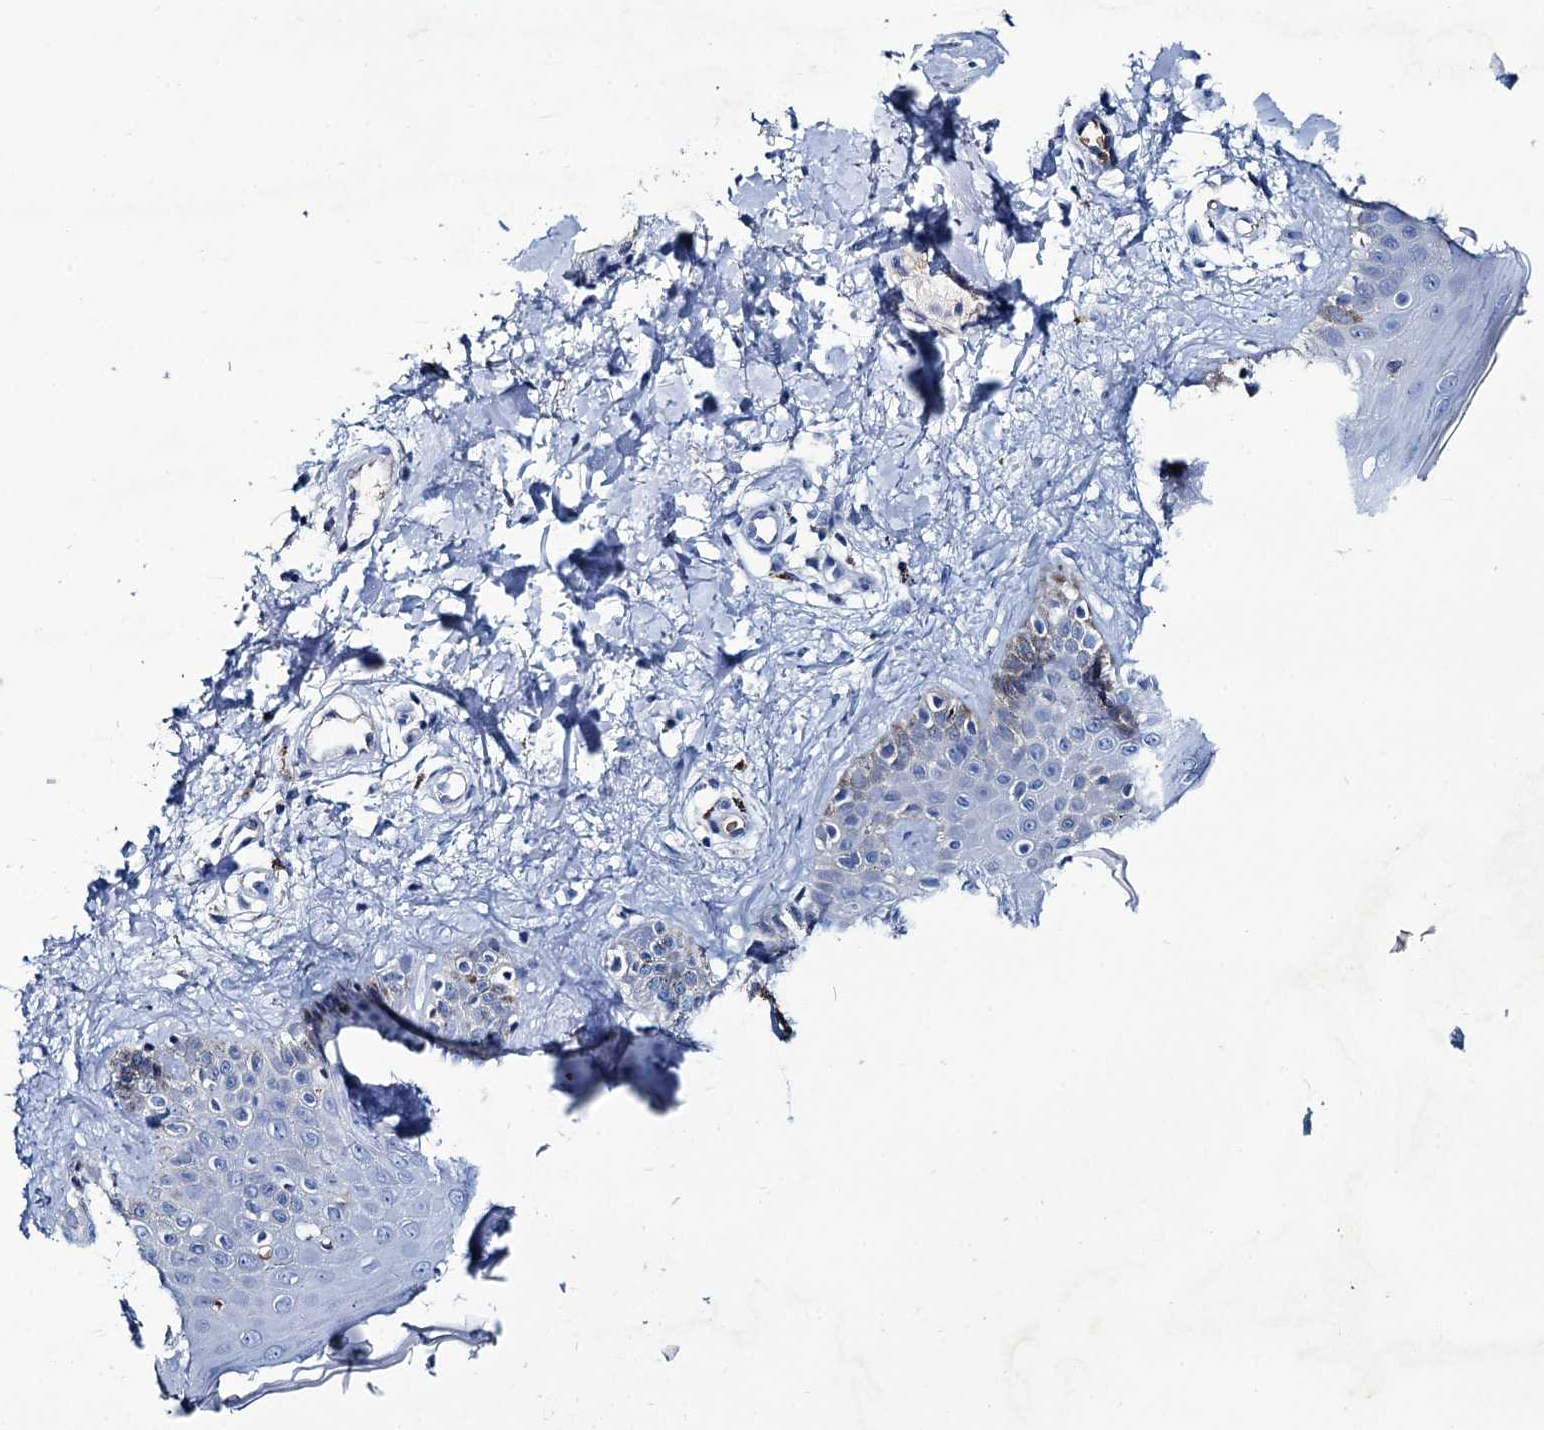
{"staining": {"intensity": "negative", "quantity": "none", "location": "none"}, "tissue": "skin", "cell_type": "Fibroblasts", "image_type": "normal", "snomed": [{"axis": "morphology", "description": "Normal tissue, NOS"}, {"axis": "topography", "description": "Skin"}], "caption": "Immunohistochemistry (IHC) histopathology image of benign skin: skin stained with DAB (3,3'-diaminobenzidine) reveals no significant protein positivity in fibroblasts. (IHC, brightfield microscopy, high magnification).", "gene": "RPUSD3", "patient": {"sex": "male", "age": 52}}